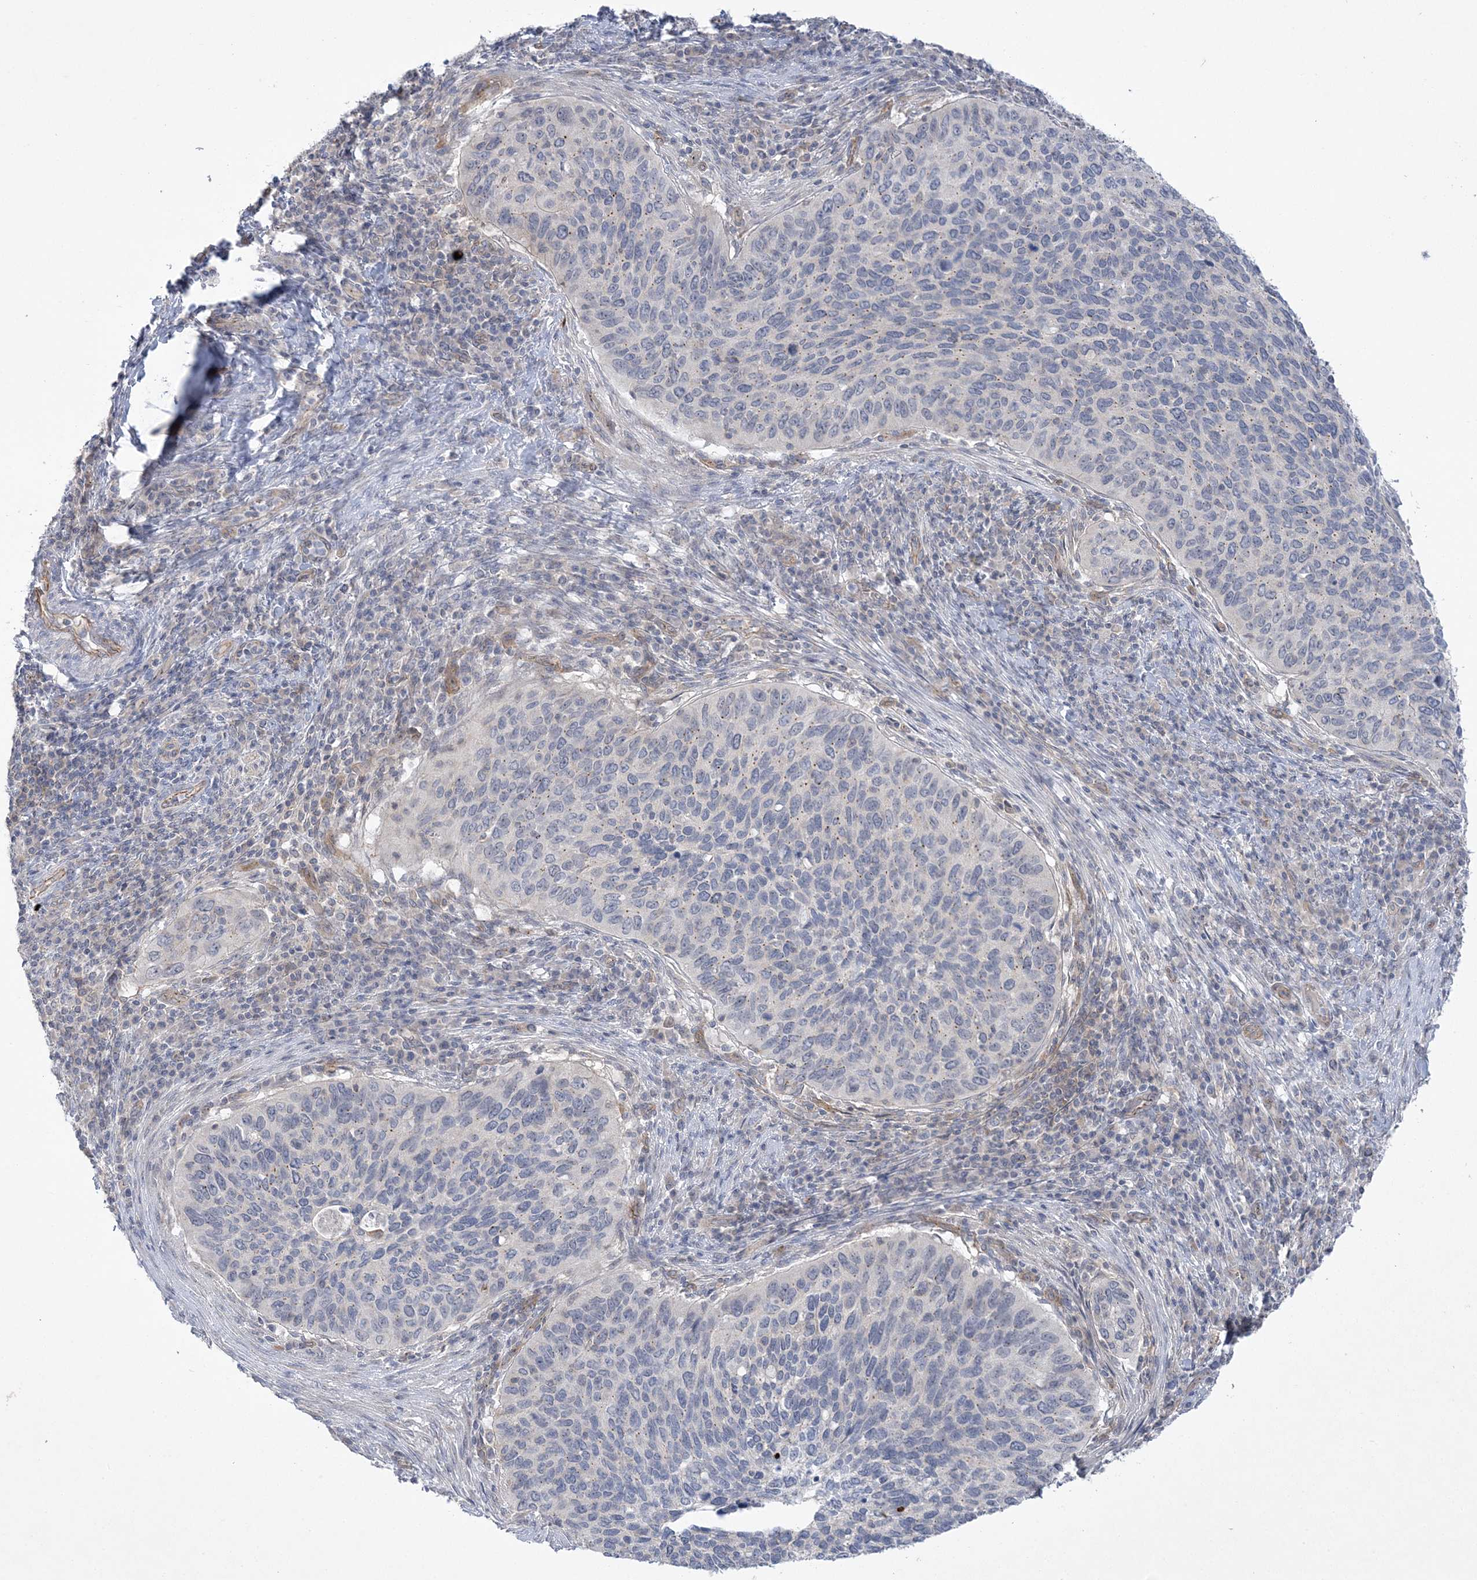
{"staining": {"intensity": "negative", "quantity": "none", "location": "none"}, "tissue": "cervical cancer", "cell_type": "Tumor cells", "image_type": "cancer", "snomed": [{"axis": "morphology", "description": "Squamous cell carcinoma, NOS"}, {"axis": "topography", "description": "Cervix"}], "caption": "Cervical squamous cell carcinoma stained for a protein using immunohistochemistry reveals no staining tumor cells.", "gene": "ADAMTS12", "patient": {"sex": "female", "age": 38}}